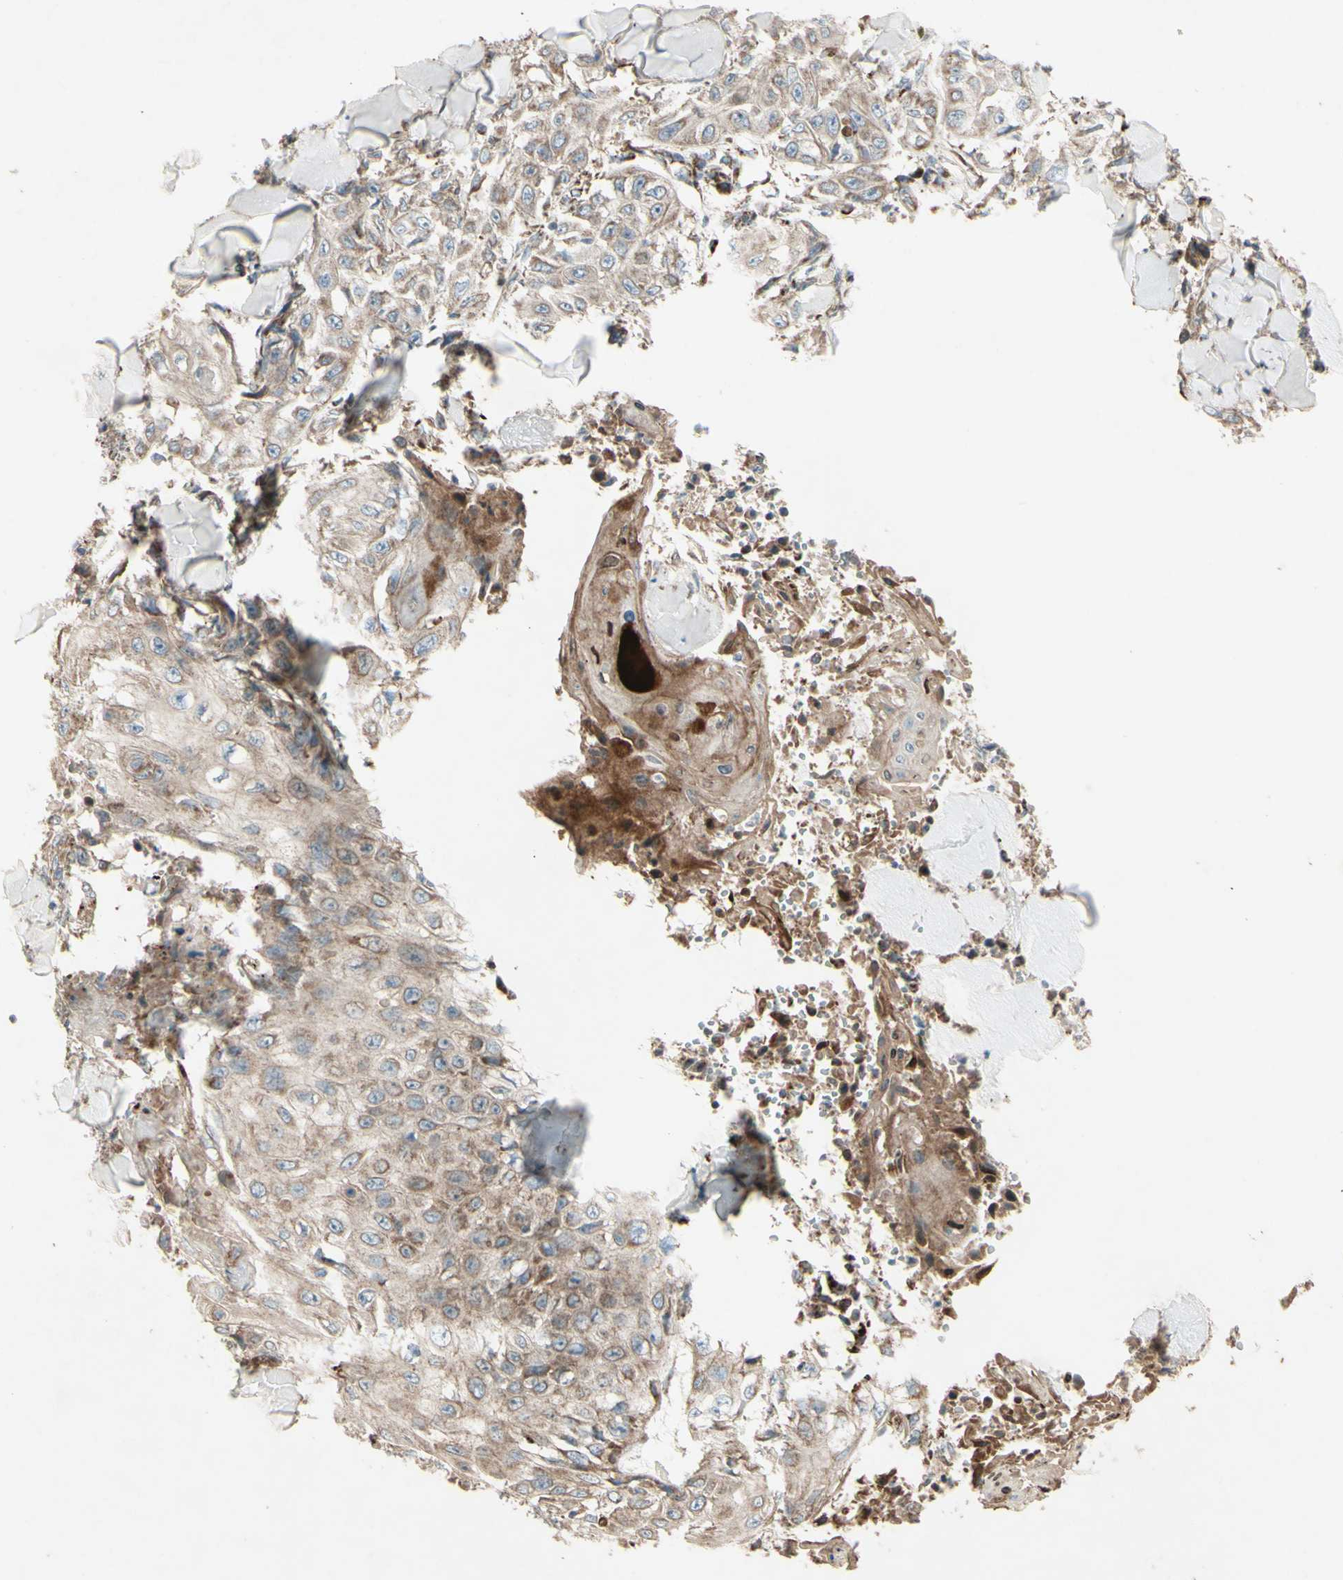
{"staining": {"intensity": "moderate", "quantity": ">75%", "location": "cytoplasmic/membranous"}, "tissue": "skin cancer", "cell_type": "Tumor cells", "image_type": "cancer", "snomed": [{"axis": "morphology", "description": "Squamous cell carcinoma, NOS"}, {"axis": "topography", "description": "Skin"}], "caption": "A histopathology image showing moderate cytoplasmic/membranous positivity in approximately >75% of tumor cells in skin squamous cell carcinoma, as visualized by brown immunohistochemical staining.", "gene": "RHOT1", "patient": {"sex": "male", "age": 86}}